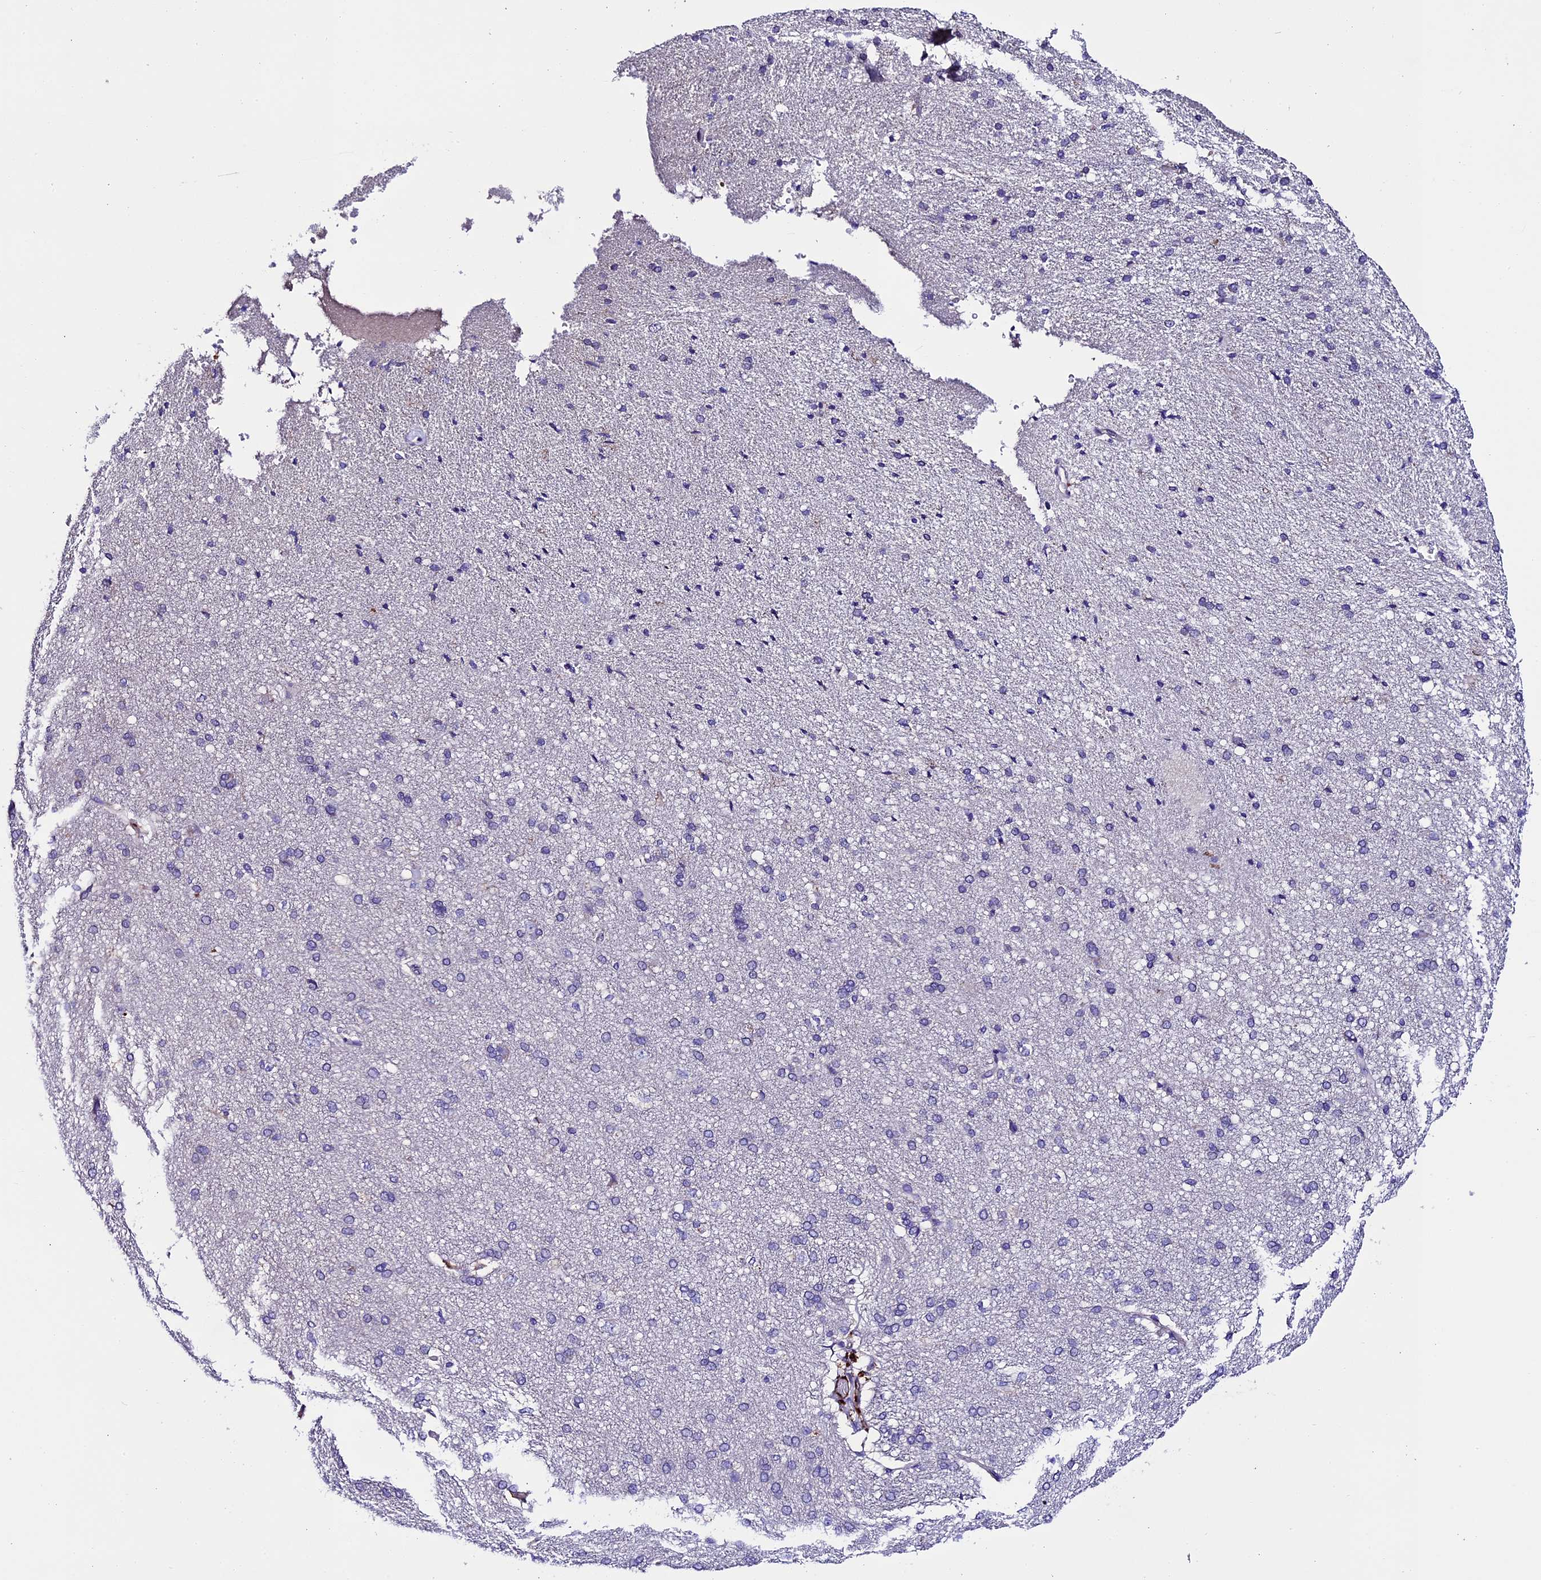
{"staining": {"intensity": "negative", "quantity": "none", "location": "none"}, "tissue": "cerebral cortex", "cell_type": "Endothelial cells", "image_type": "normal", "snomed": [{"axis": "morphology", "description": "Normal tissue, NOS"}, {"axis": "topography", "description": "Cerebral cortex"}], "caption": "Immunohistochemistry (IHC) of benign human cerebral cortex displays no positivity in endothelial cells. The staining was performed using DAB to visualize the protein expression in brown, while the nuclei were stained in blue with hematoxylin (Magnification: 20x).", "gene": "TCP11L2", "patient": {"sex": "male", "age": 62}}